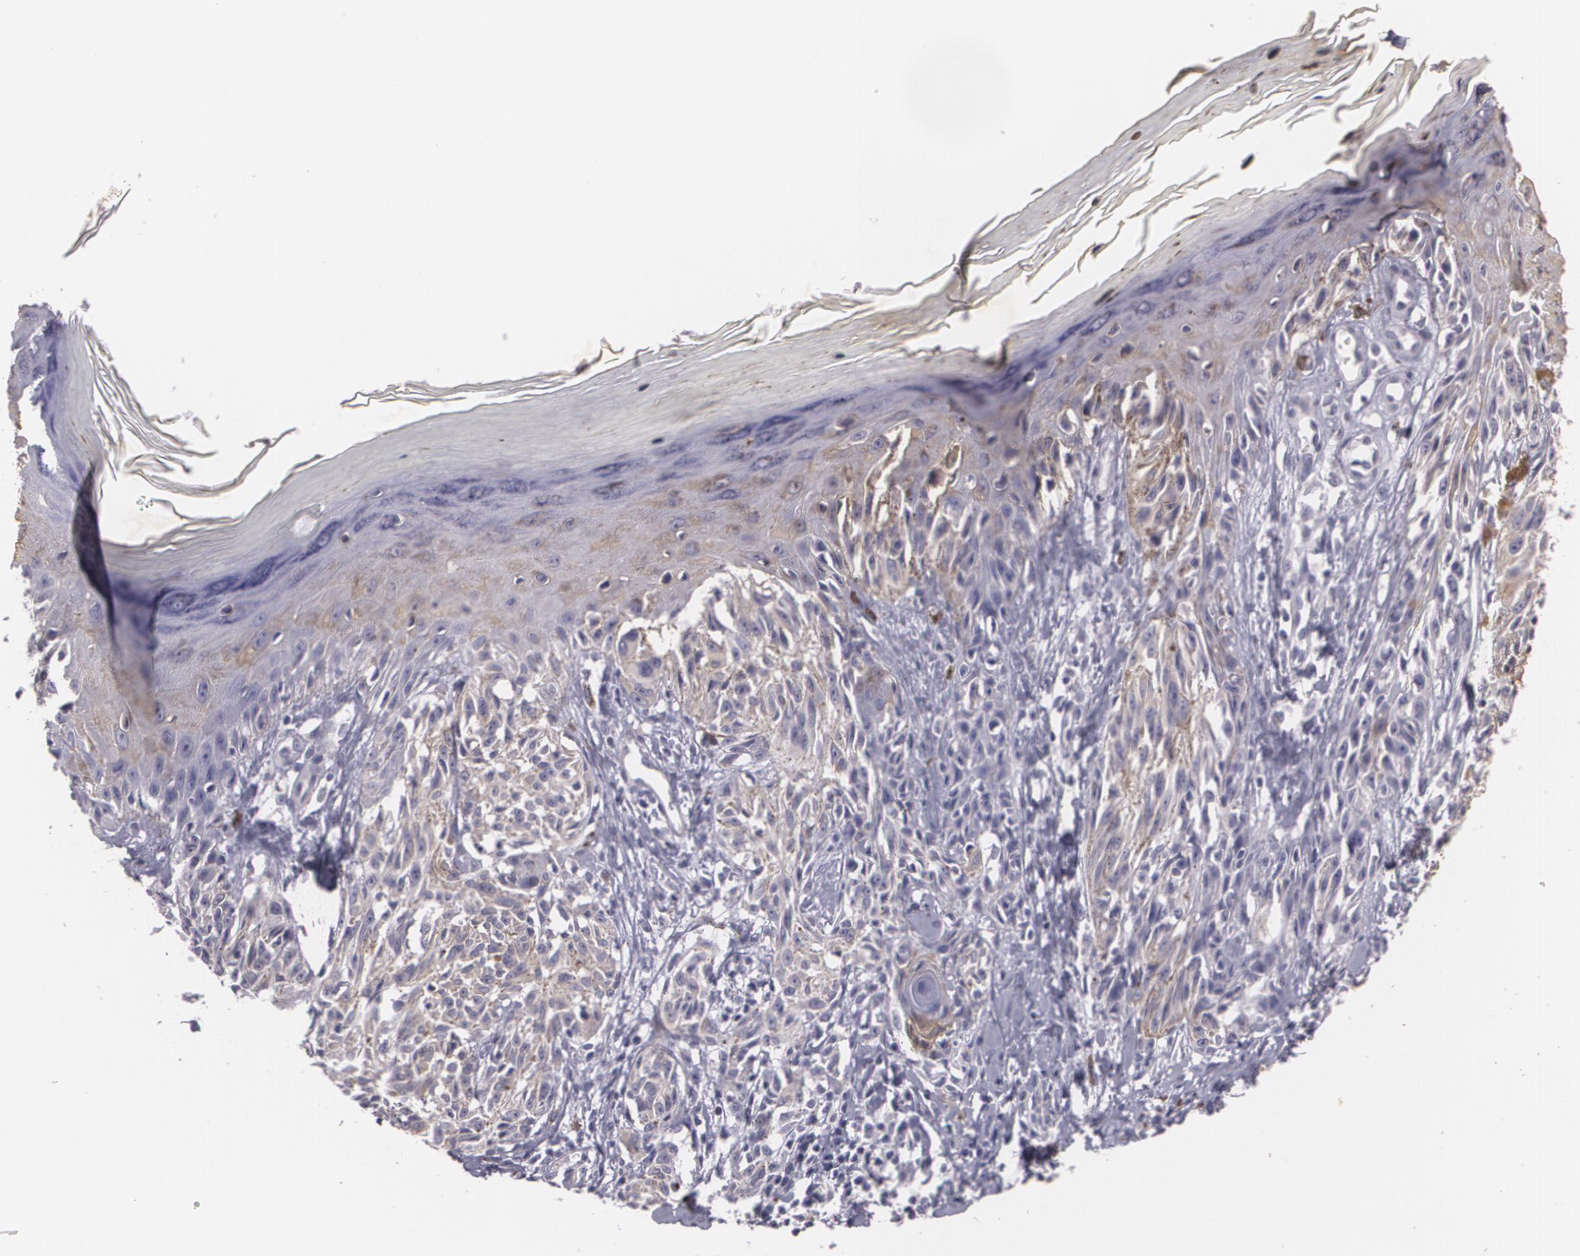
{"staining": {"intensity": "weak", "quantity": ">75%", "location": "cytoplasmic/membranous"}, "tissue": "melanoma", "cell_type": "Tumor cells", "image_type": "cancer", "snomed": [{"axis": "morphology", "description": "Malignant melanoma, NOS"}, {"axis": "topography", "description": "Skin"}], "caption": "Weak cytoplasmic/membranous expression for a protein is identified in approximately >75% of tumor cells of melanoma using immunohistochemistry.", "gene": "KCNA4", "patient": {"sex": "female", "age": 77}}